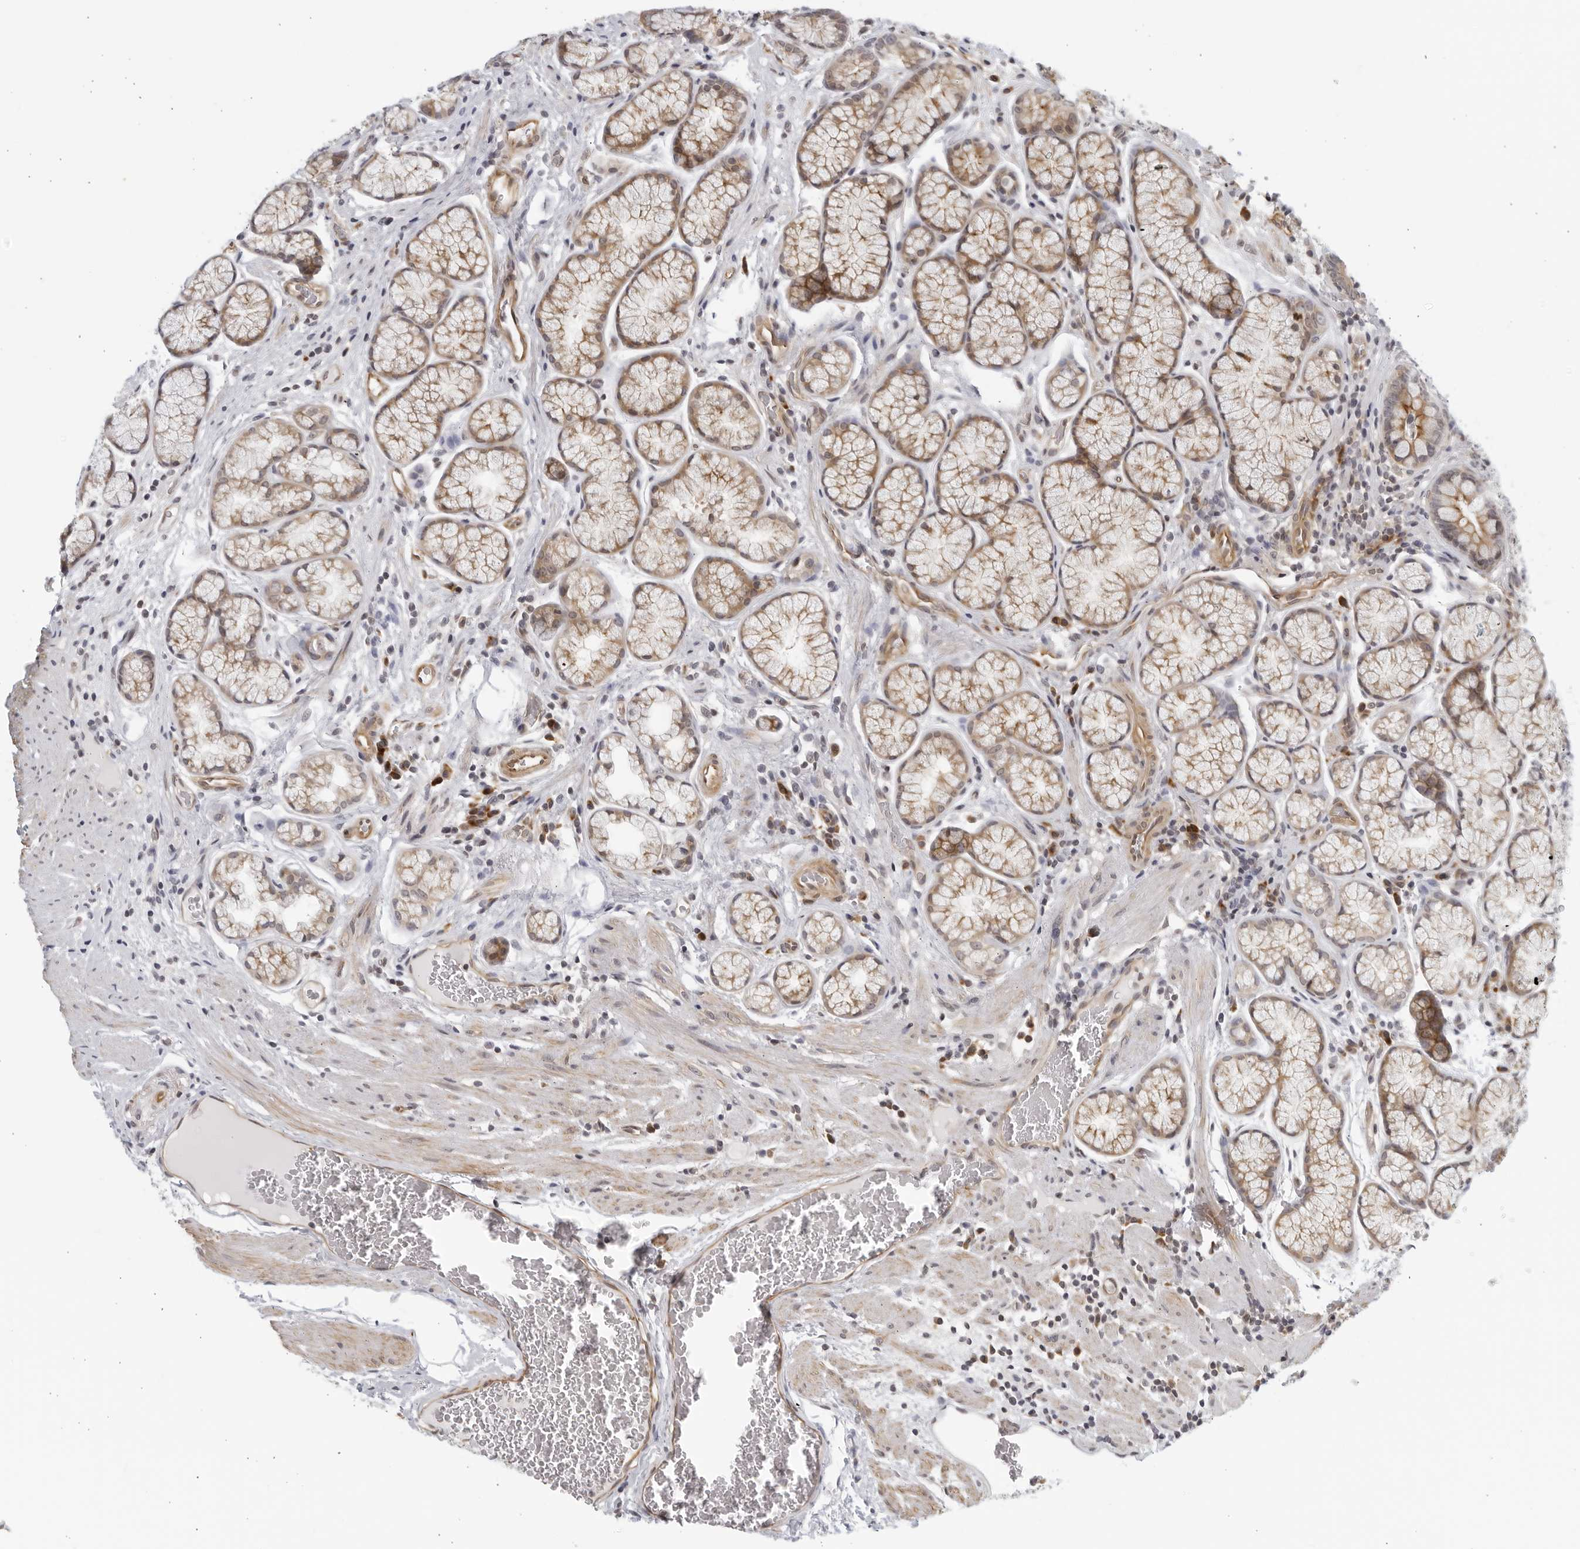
{"staining": {"intensity": "moderate", "quantity": "25%-75%", "location": "cytoplasmic/membranous"}, "tissue": "stomach", "cell_type": "Glandular cells", "image_type": "normal", "snomed": [{"axis": "morphology", "description": "Normal tissue, NOS"}, {"axis": "topography", "description": "Stomach"}], "caption": "Approximately 25%-75% of glandular cells in normal human stomach show moderate cytoplasmic/membranous protein staining as visualized by brown immunohistochemical staining.", "gene": "SERTAD4", "patient": {"sex": "male", "age": 42}}